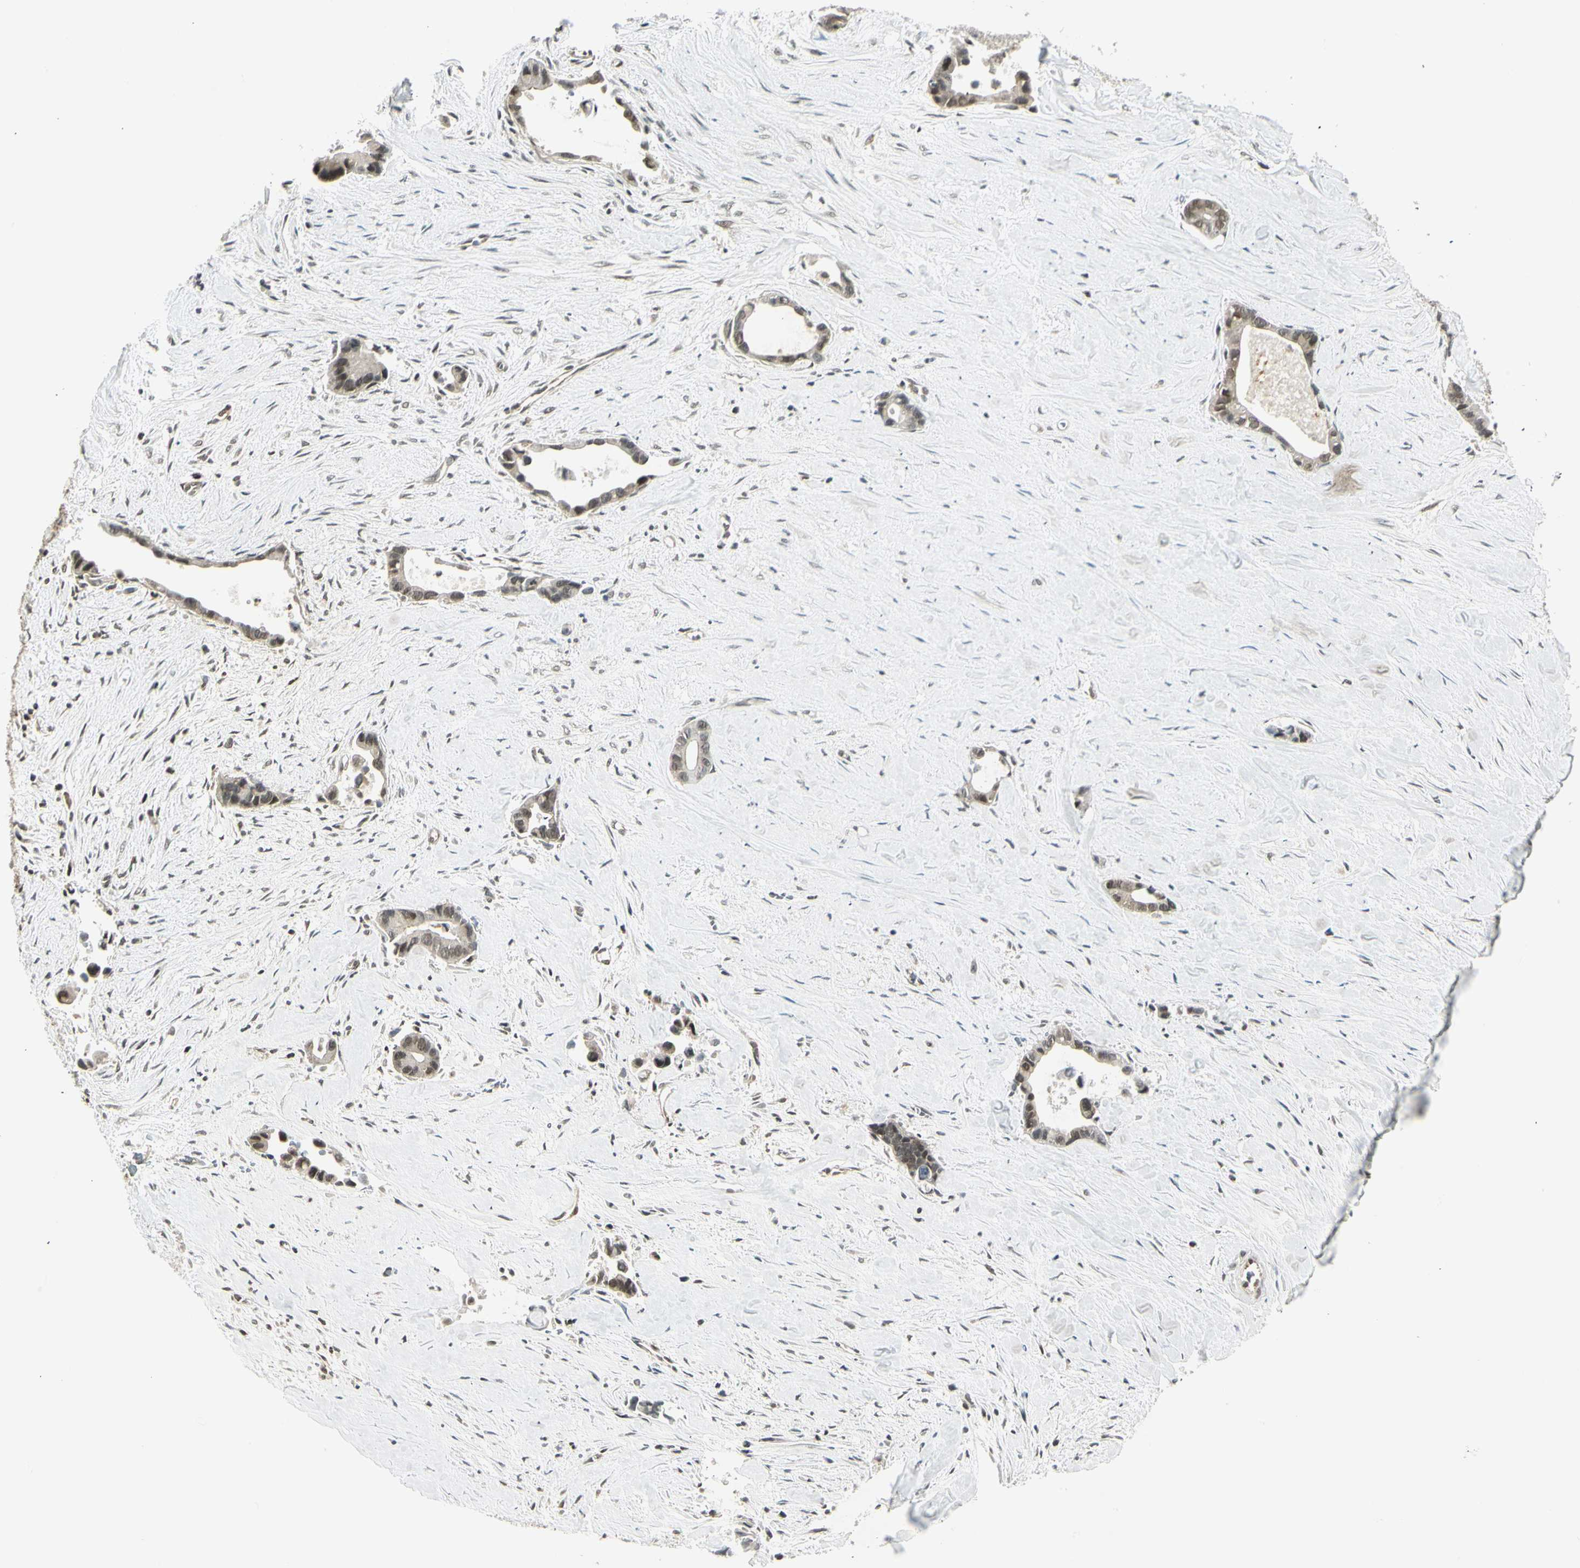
{"staining": {"intensity": "weak", "quantity": "25%-75%", "location": "cytoplasmic/membranous,nuclear"}, "tissue": "liver cancer", "cell_type": "Tumor cells", "image_type": "cancer", "snomed": [{"axis": "morphology", "description": "Cholangiocarcinoma"}, {"axis": "topography", "description": "Liver"}], "caption": "About 25%-75% of tumor cells in human liver cancer display weak cytoplasmic/membranous and nuclear protein staining as visualized by brown immunohistochemical staining.", "gene": "SMN2", "patient": {"sex": "female", "age": 55}}